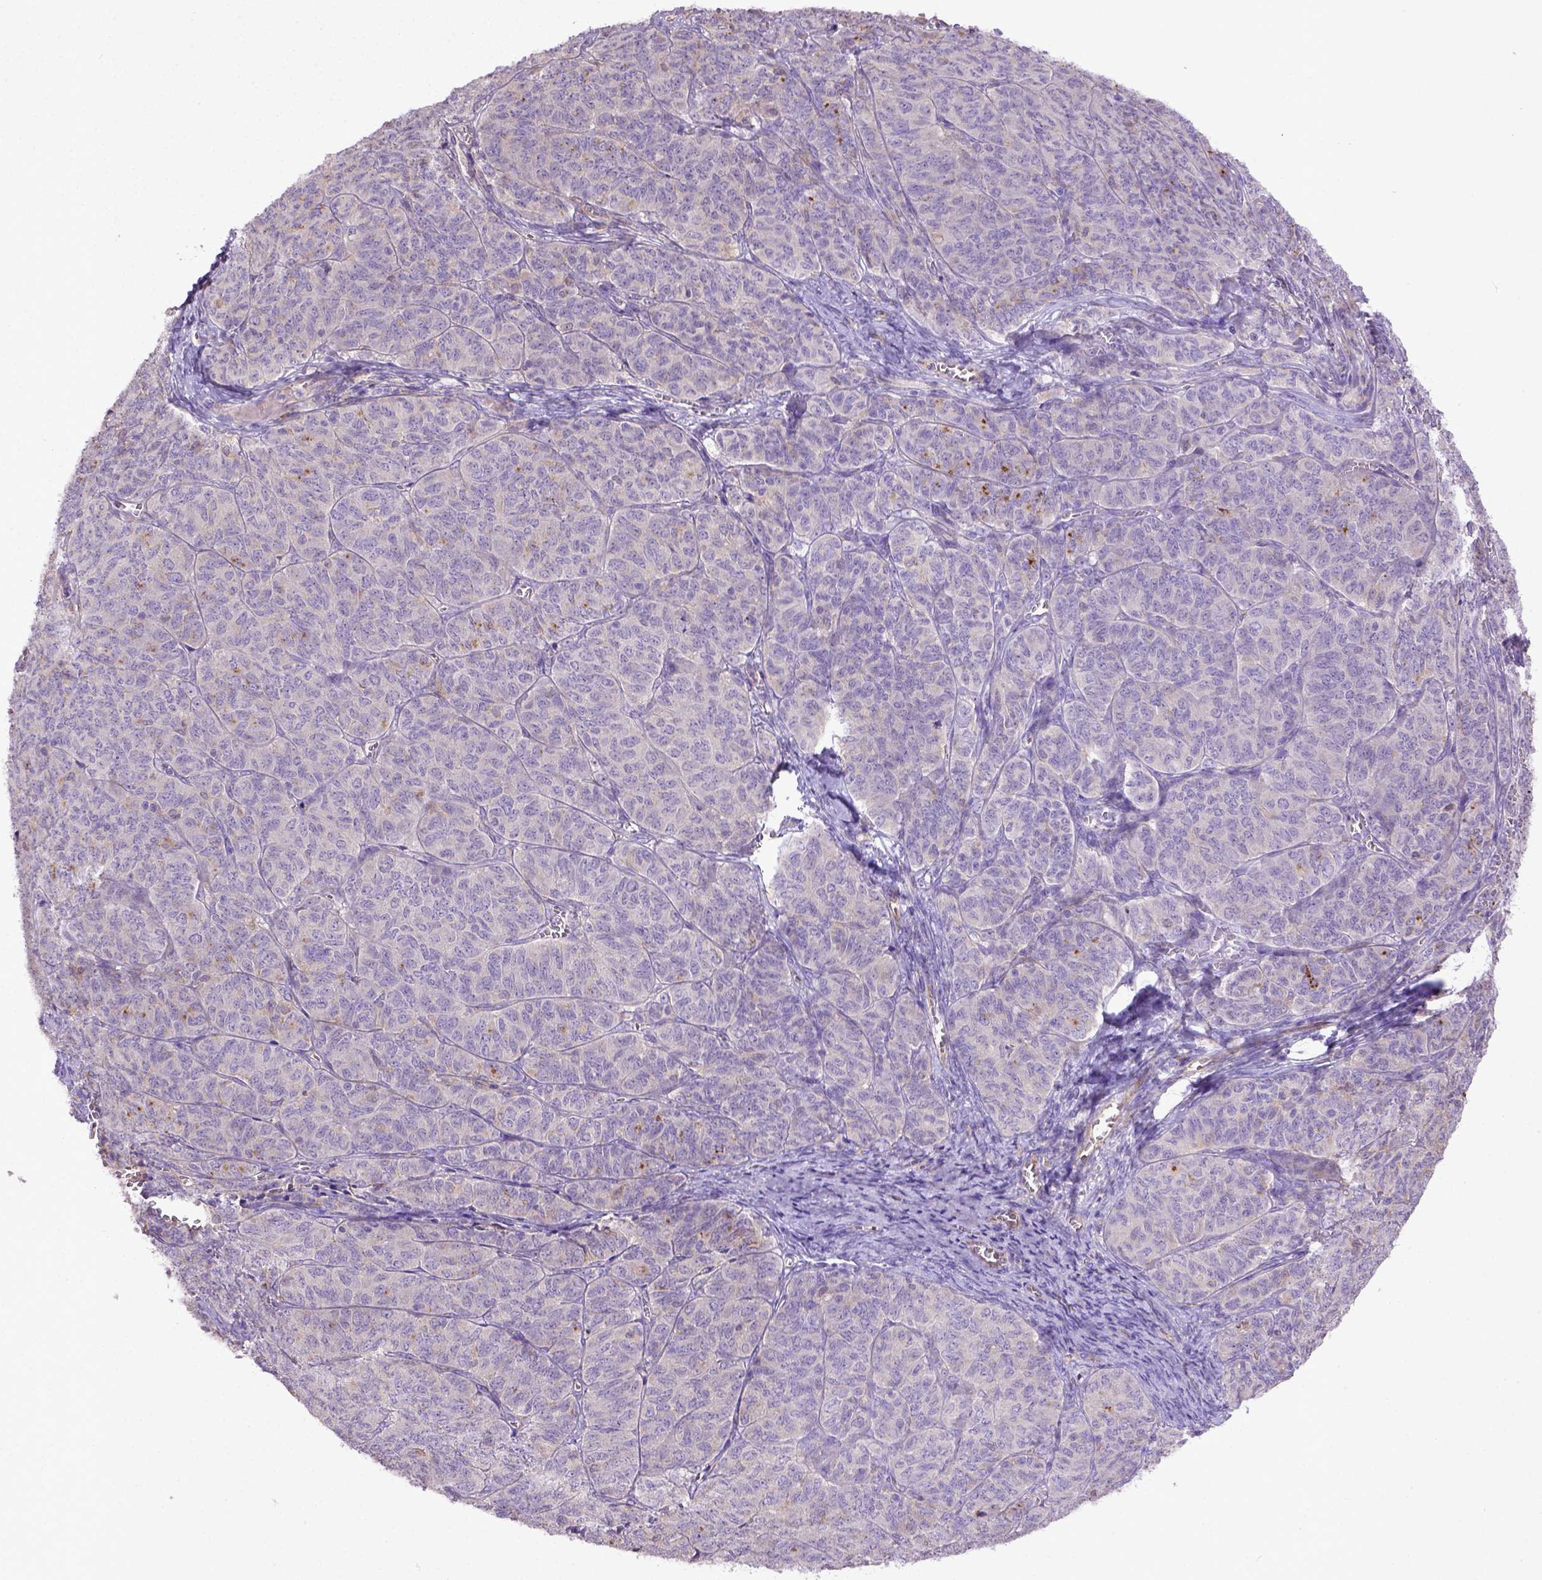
{"staining": {"intensity": "weak", "quantity": "<25%", "location": "cytoplasmic/membranous"}, "tissue": "ovarian cancer", "cell_type": "Tumor cells", "image_type": "cancer", "snomed": [{"axis": "morphology", "description": "Carcinoma, endometroid"}, {"axis": "topography", "description": "Ovary"}], "caption": "IHC histopathology image of neoplastic tissue: human ovarian cancer stained with DAB reveals no significant protein staining in tumor cells.", "gene": "DEPDC1B", "patient": {"sex": "female", "age": 80}}